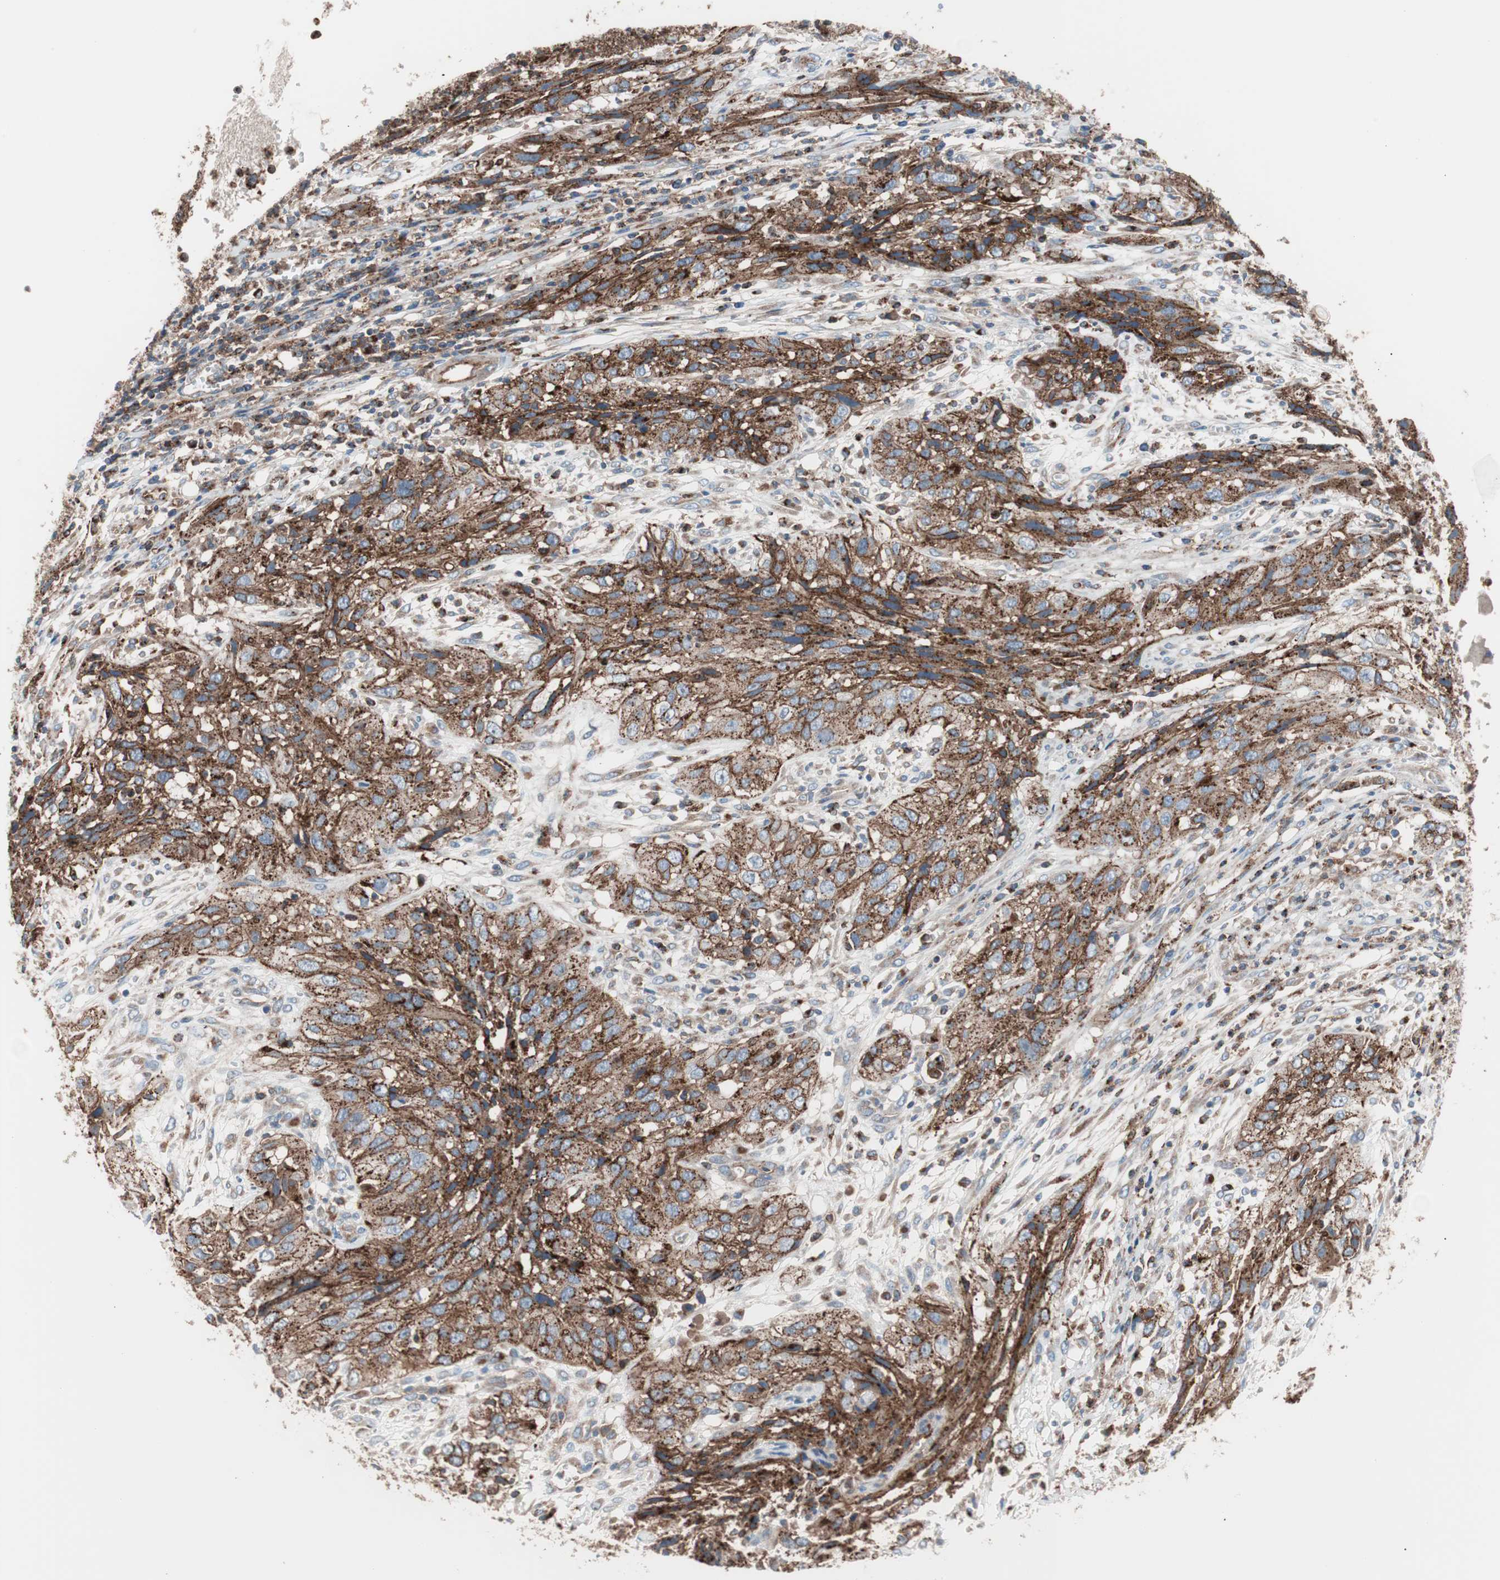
{"staining": {"intensity": "strong", "quantity": ">75%", "location": "cytoplasmic/membranous"}, "tissue": "cervical cancer", "cell_type": "Tumor cells", "image_type": "cancer", "snomed": [{"axis": "morphology", "description": "Squamous cell carcinoma, NOS"}, {"axis": "topography", "description": "Cervix"}], "caption": "Protein expression by immunohistochemistry reveals strong cytoplasmic/membranous expression in about >75% of tumor cells in squamous cell carcinoma (cervical). (DAB IHC, brown staining for protein, blue staining for nuclei).", "gene": "FLOT2", "patient": {"sex": "female", "age": 32}}